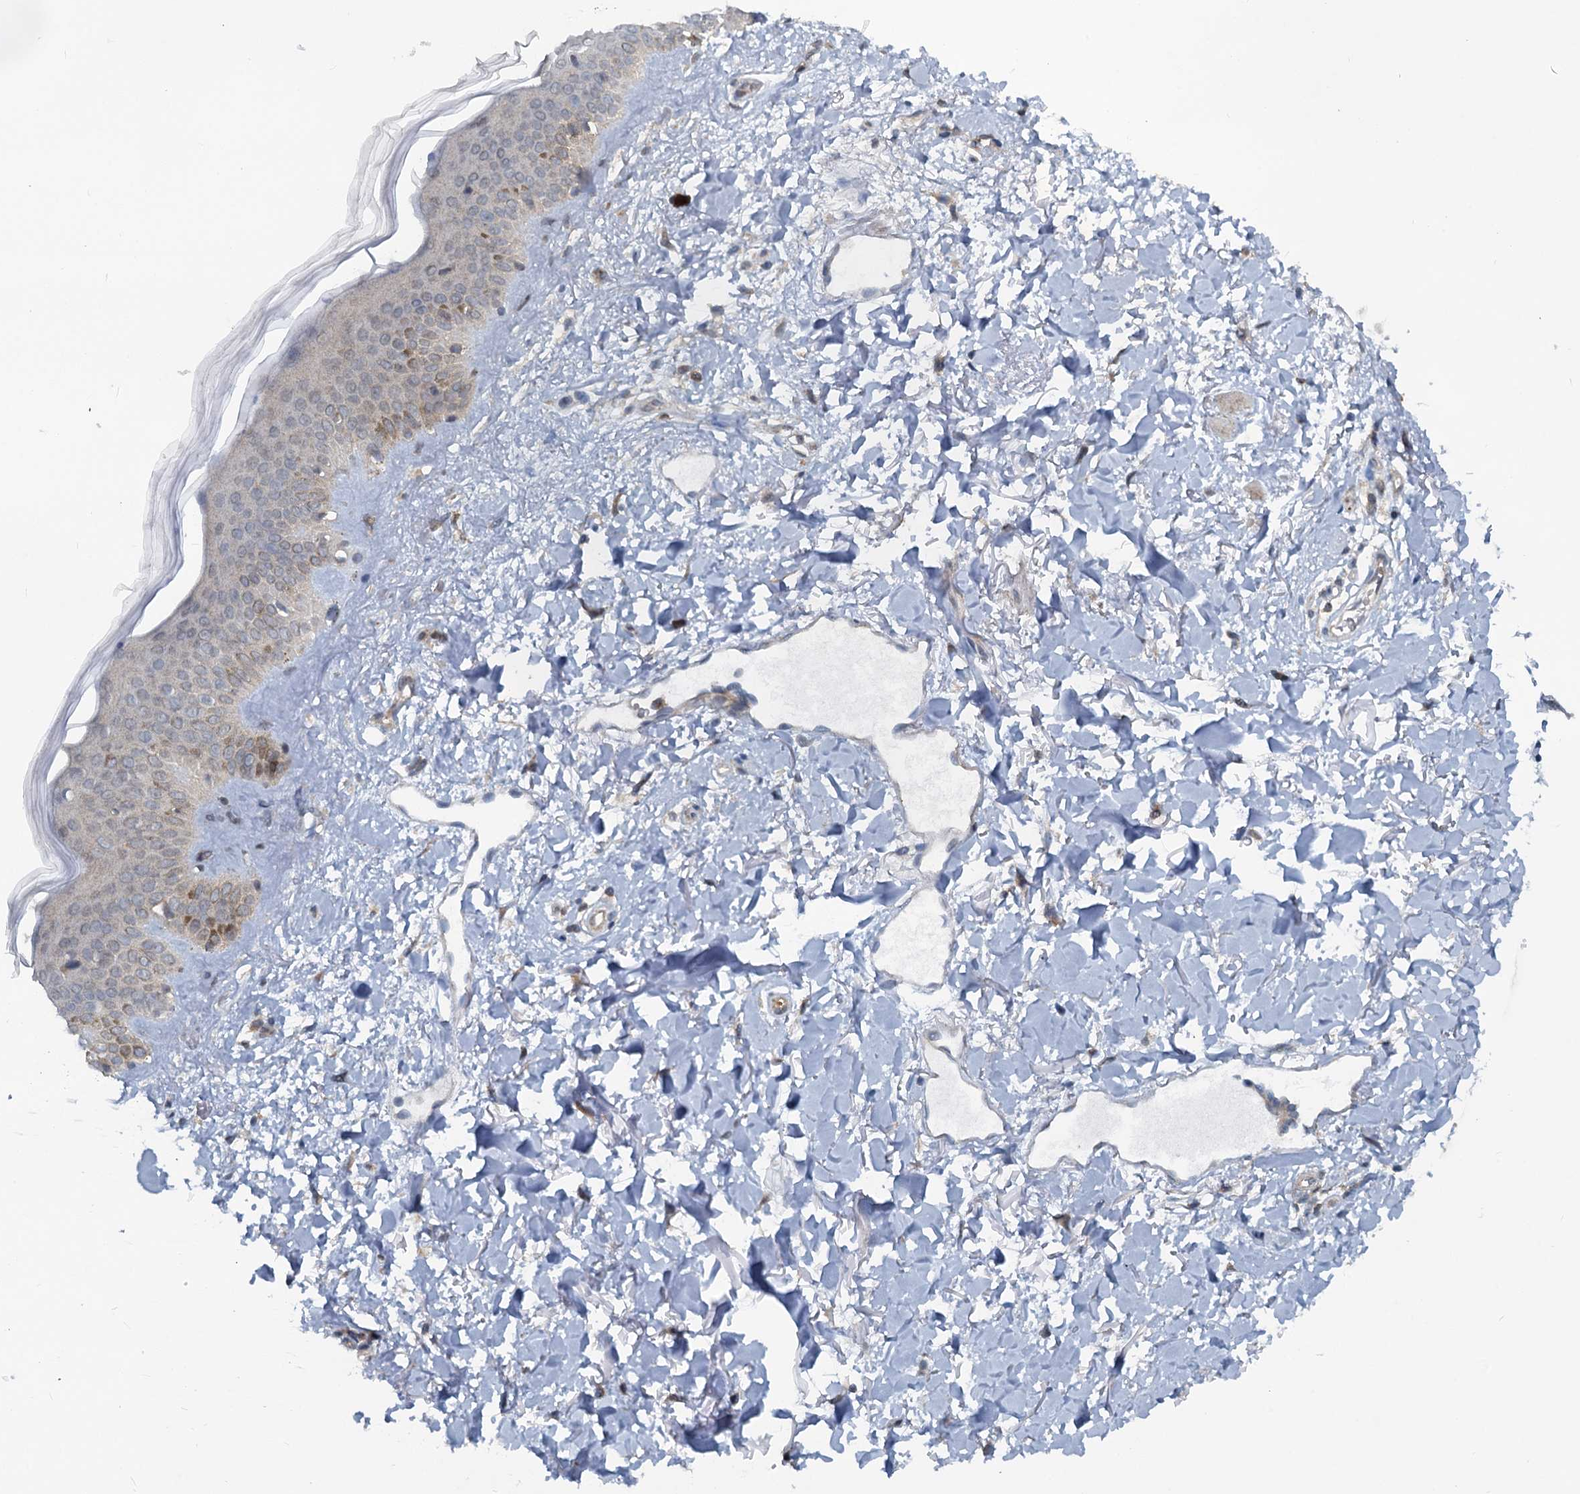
{"staining": {"intensity": "negative", "quantity": "none", "location": "none"}, "tissue": "skin", "cell_type": "Fibroblasts", "image_type": "normal", "snomed": [{"axis": "morphology", "description": "Normal tissue, NOS"}, {"axis": "topography", "description": "Skin"}], "caption": "Immunohistochemistry (IHC) image of benign skin stained for a protein (brown), which reveals no positivity in fibroblasts.", "gene": "GCLM", "patient": {"sex": "female", "age": 58}}